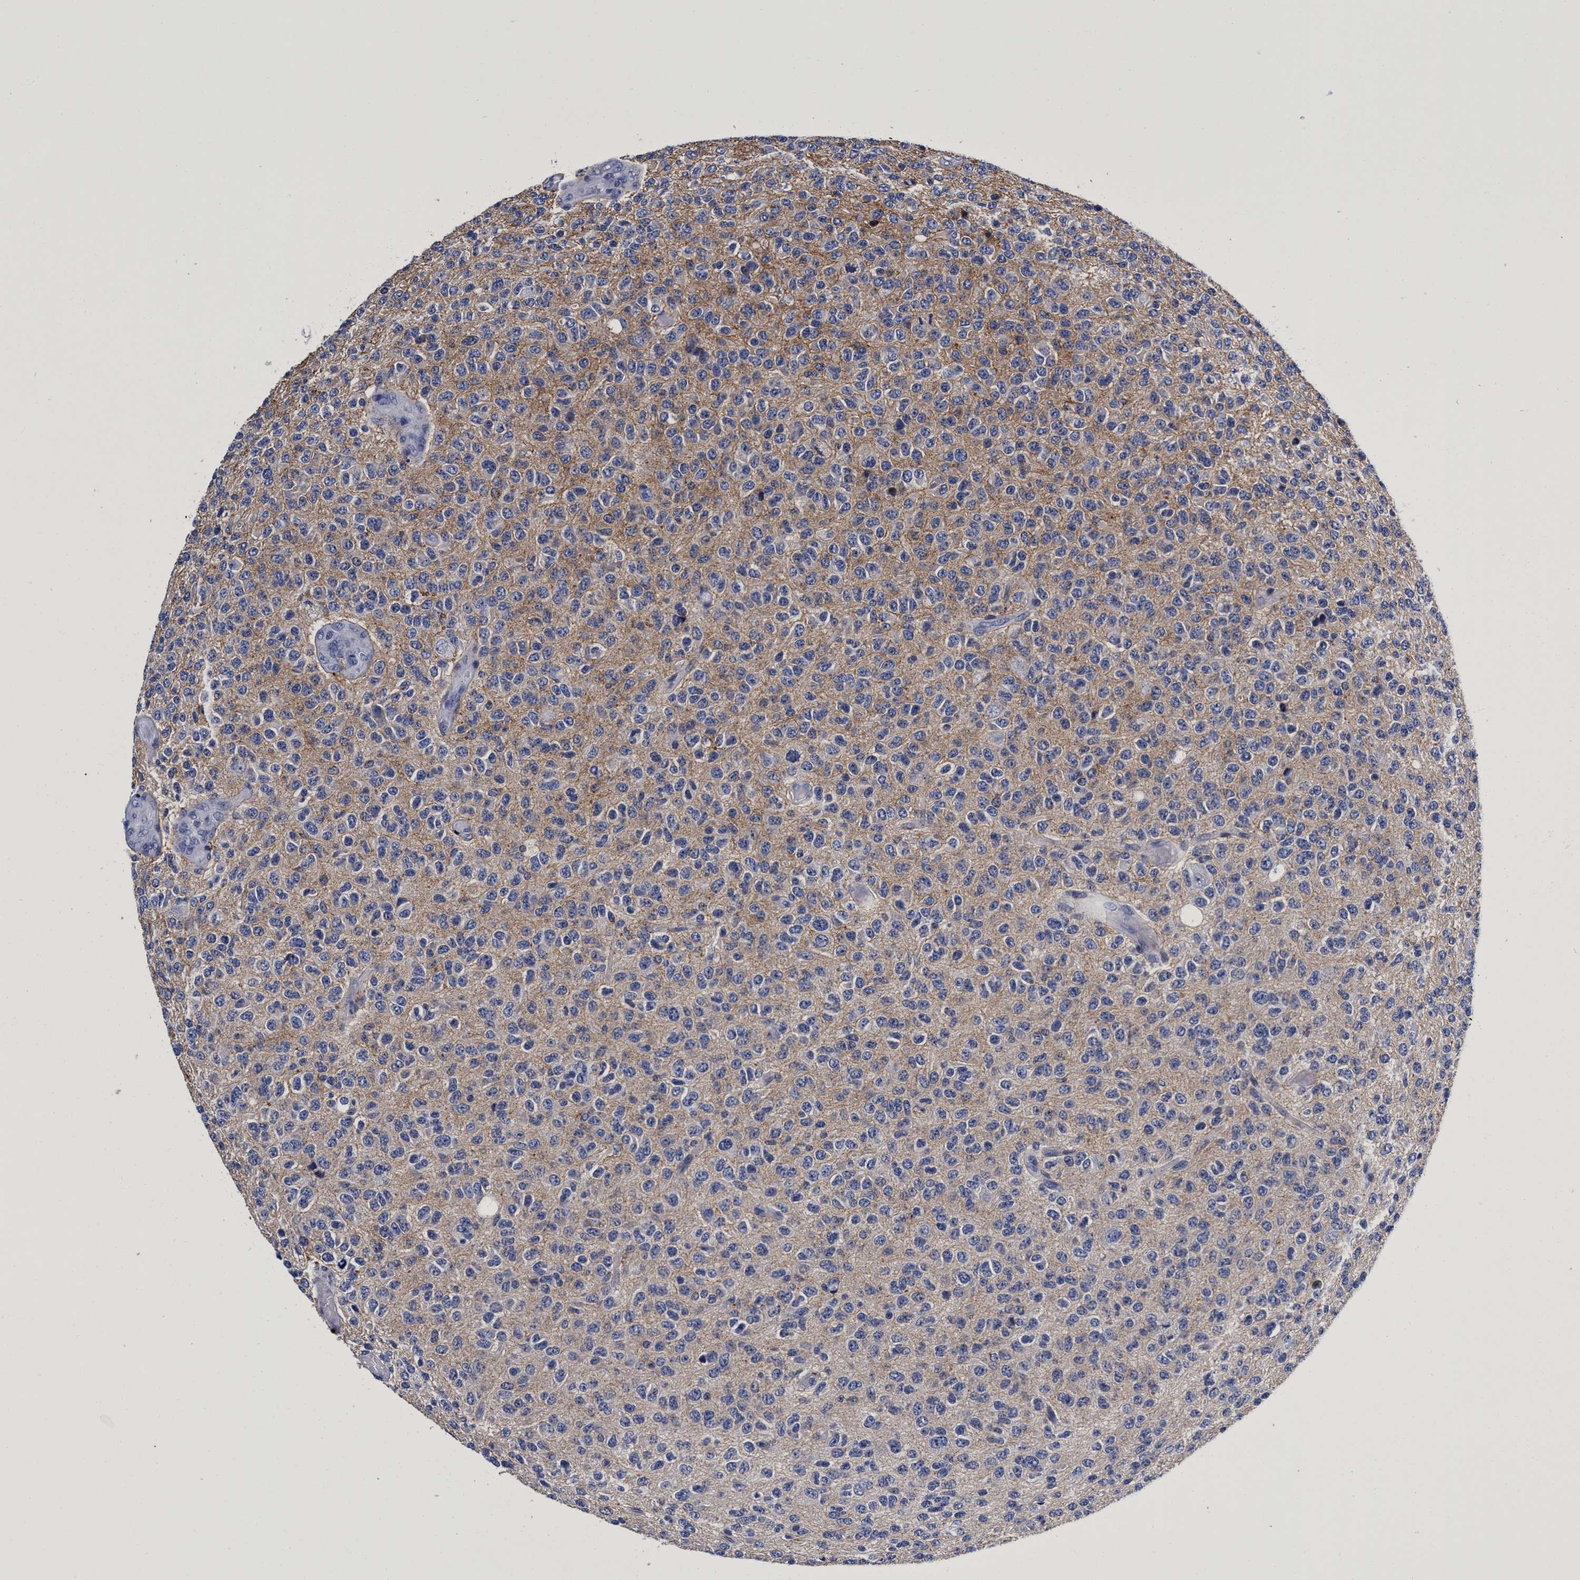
{"staining": {"intensity": "negative", "quantity": "none", "location": "none"}, "tissue": "glioma", "cell_type": "Tumor cells", "image_type": "cancer", "snomed": [{"axis": "morphology", "description": "Glioma, malignant, High grade"}, {"axis": "topography", "description": "pancreas cauda"}], "caption": "A micrograph of human glioma is negative for staining in tumor cells.", "gene": "PLPPR1", "patient": {"sex": "male", "age": 60}}